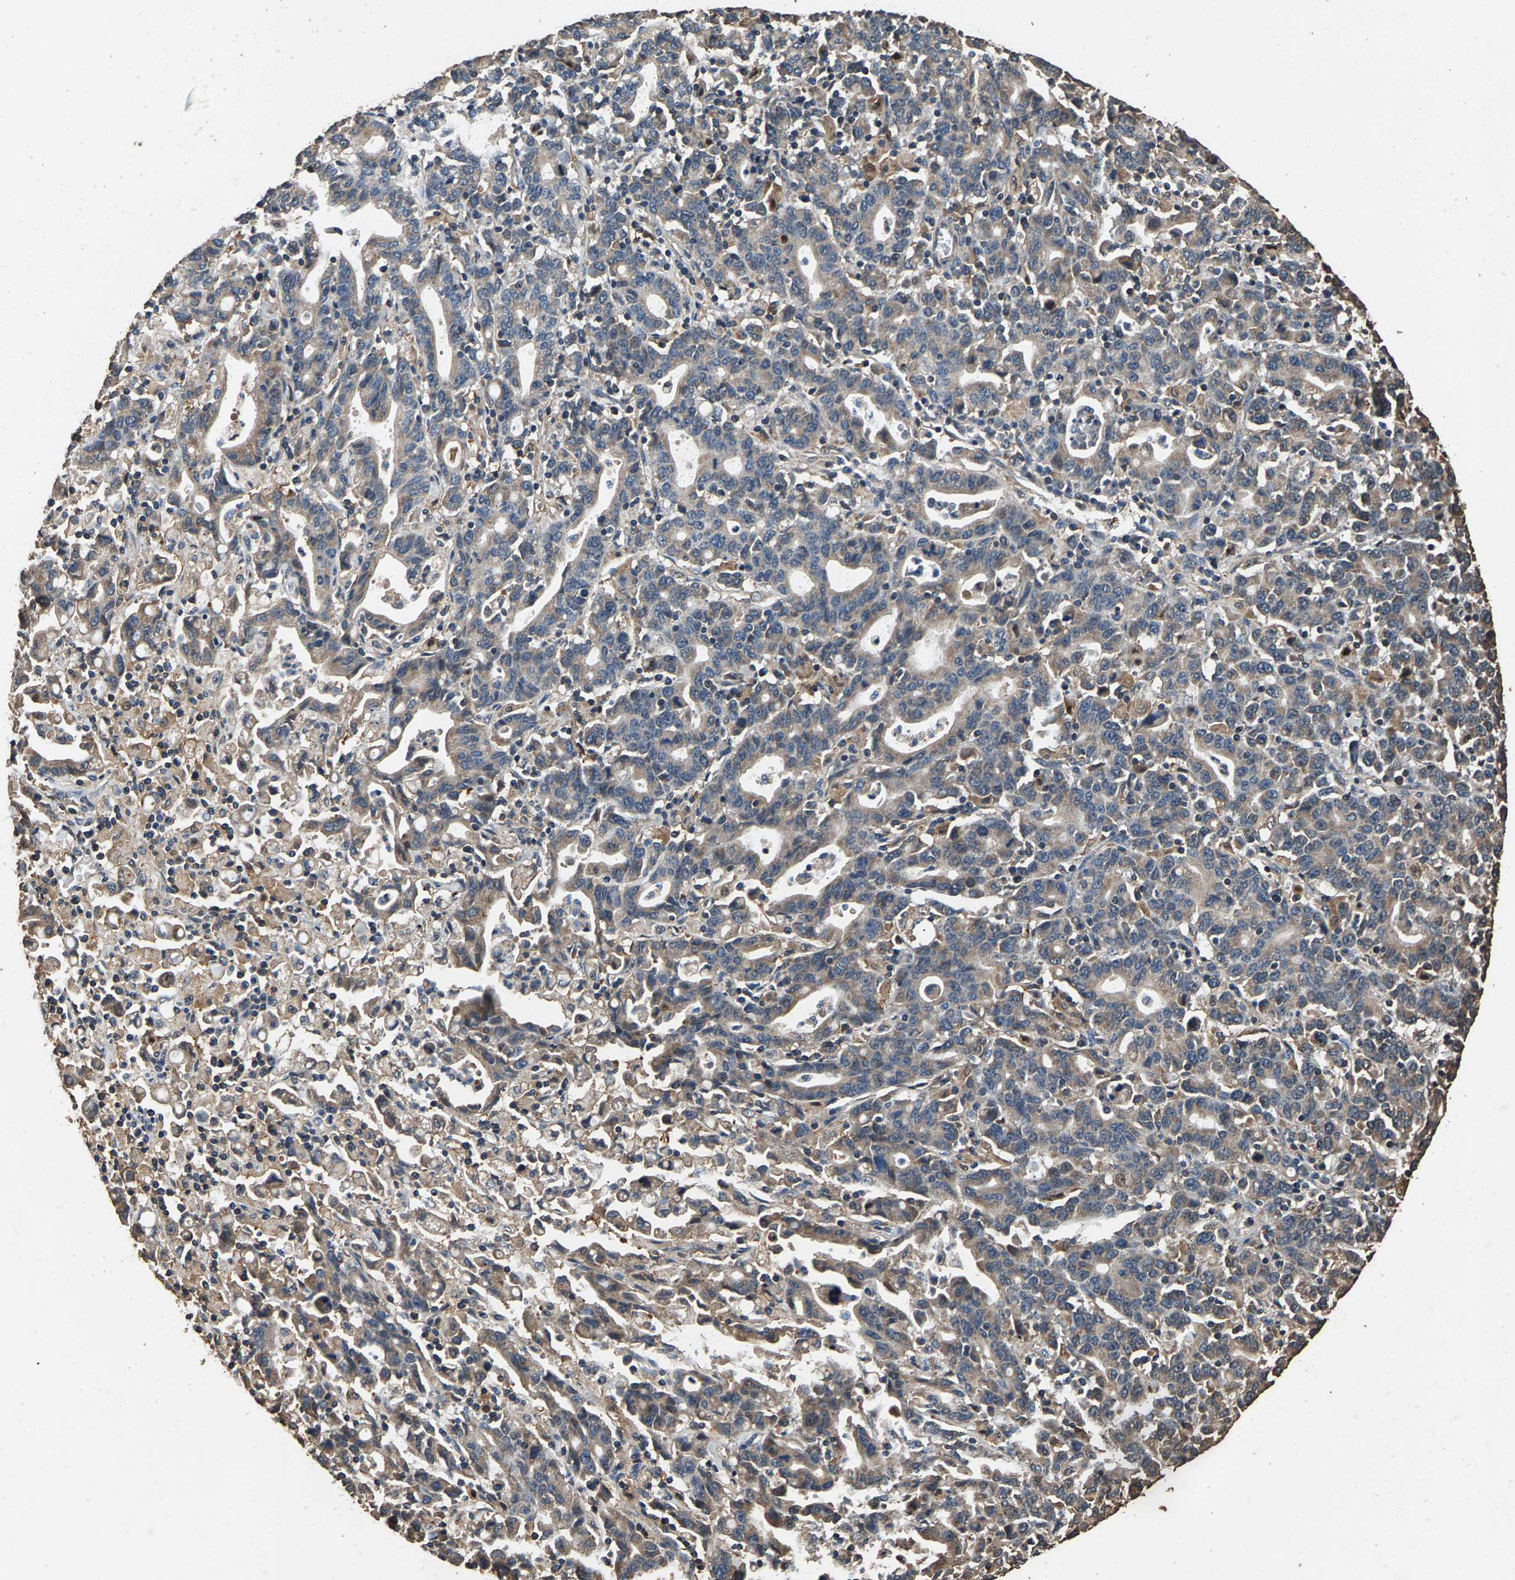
{"staining": {"intensity": "weak", "quantity": "<25%", "location": "cytoplasmic/membranous"}, "tissue": "stomach cancer", "cell_type": "Tumor cells", "image_type": "cancer", "snomed": [{"axis": "morphology", "description": "Adenocarcinoma, NOS"}, {"axis": "topography", "description": "Stomach, upper"}], "caption": "Immunohistochemistry (IHC) histopathology image of neoplastic tissue: human stomach adenocarcinoma stained with DAB (3,3'-diaminobenzidine) shows no significant protein expression in tumor cells. The staining is performed using DAB (3,3'-diaminobenzidine) brown chromogen with nuclei counter-stained in using hematoxylin.", "gene": "MRPL27", "patient": {"sex": "male", "age": 69}}